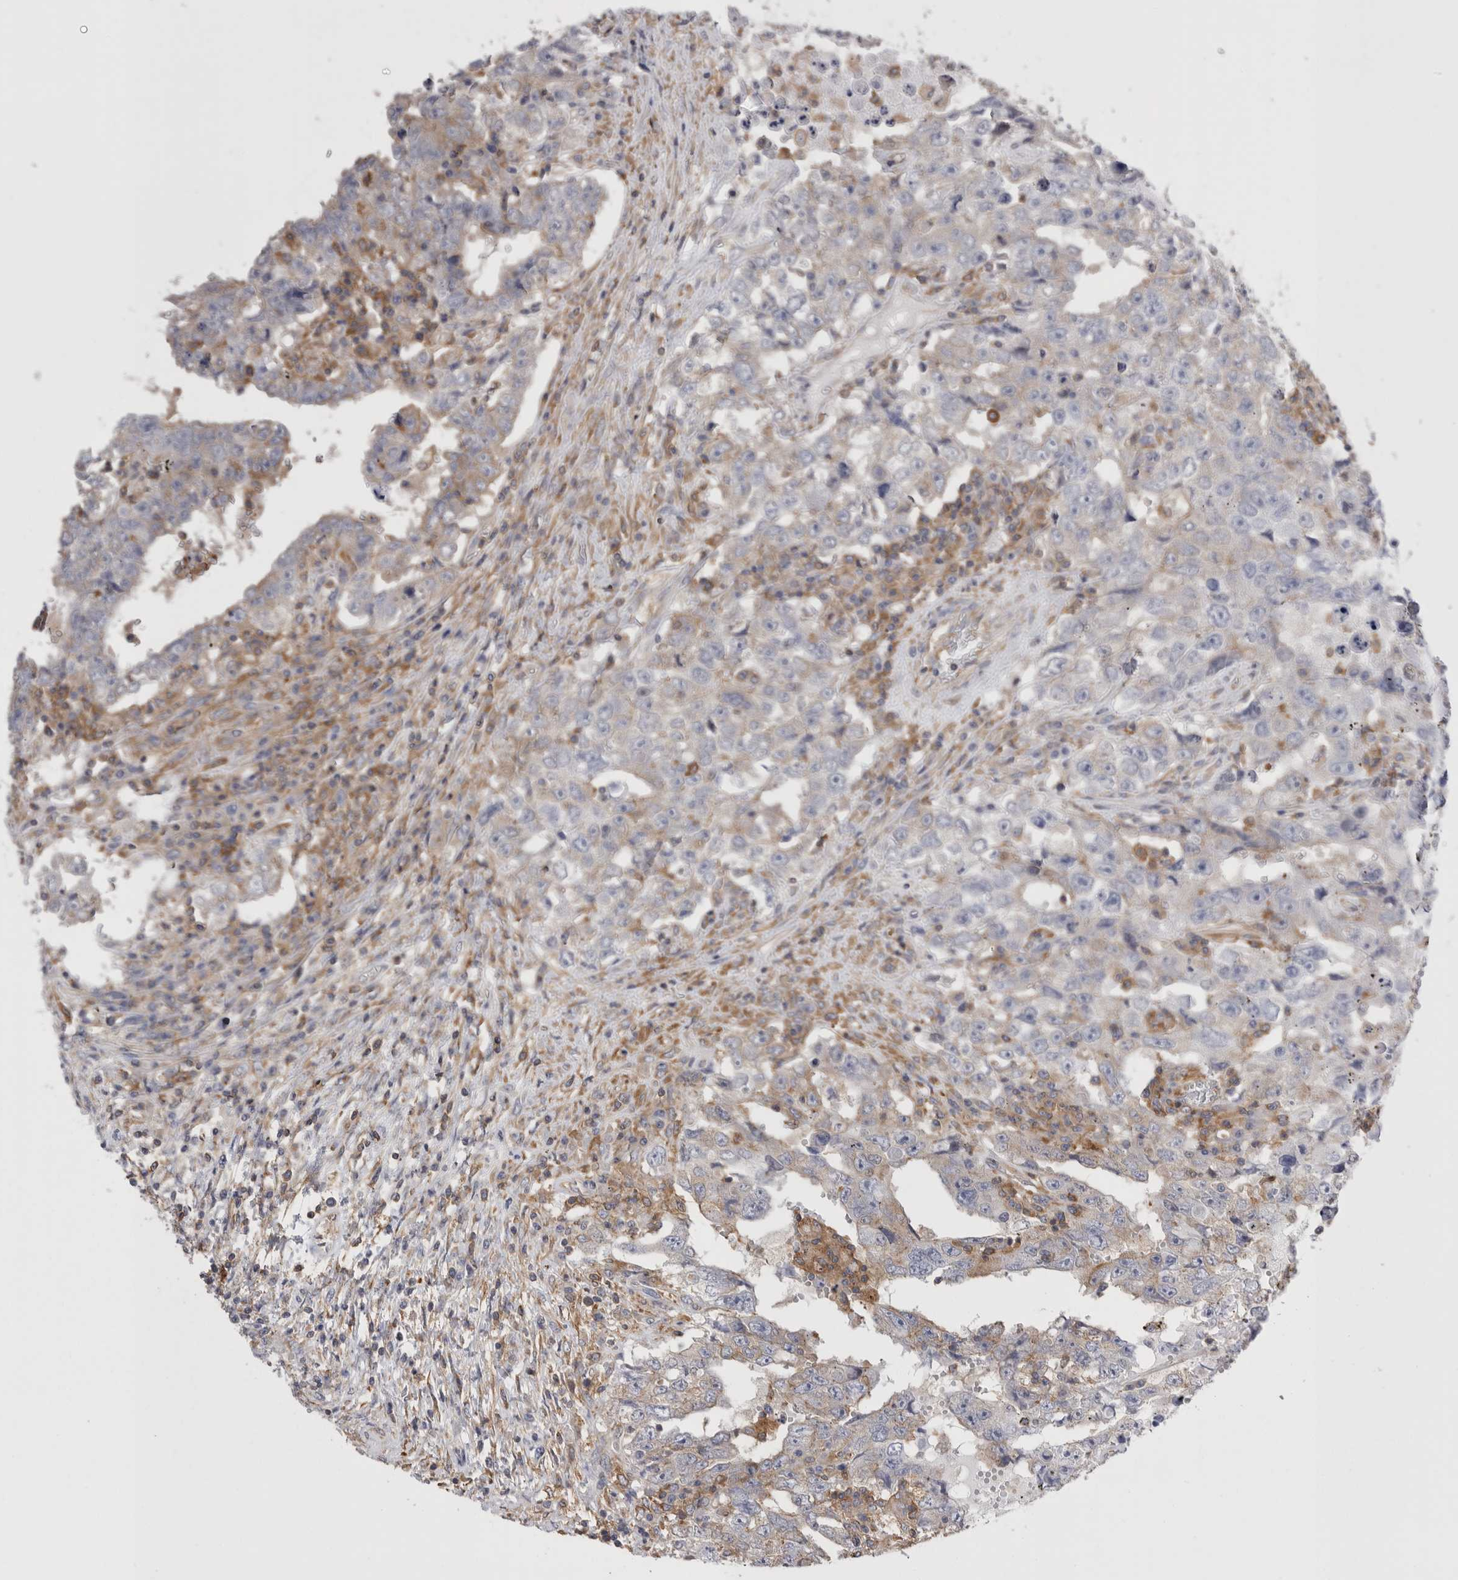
{"staining": {"intensity": "weak", "quantity": "25%-75%", "location": "cytoplasmic/membranous"}, "tissue": "testis cancer", "cell_type": "Tumor cells", "image_type": "cancer", "snomed": [{"axis": "morphology", "description": "Carcinoma, Embryonal, NOS"}, {"axis": "topography", "description": "Testis"}], "caption": "Testis cancer (embryonal carcinoma) stained with IHC exhibits weak cytoplasmic/membranous staining in about 25%-75% of tumor cells.", "gene": "RAB11FIP1", "patient": {"sex": "male", "age": 26}}